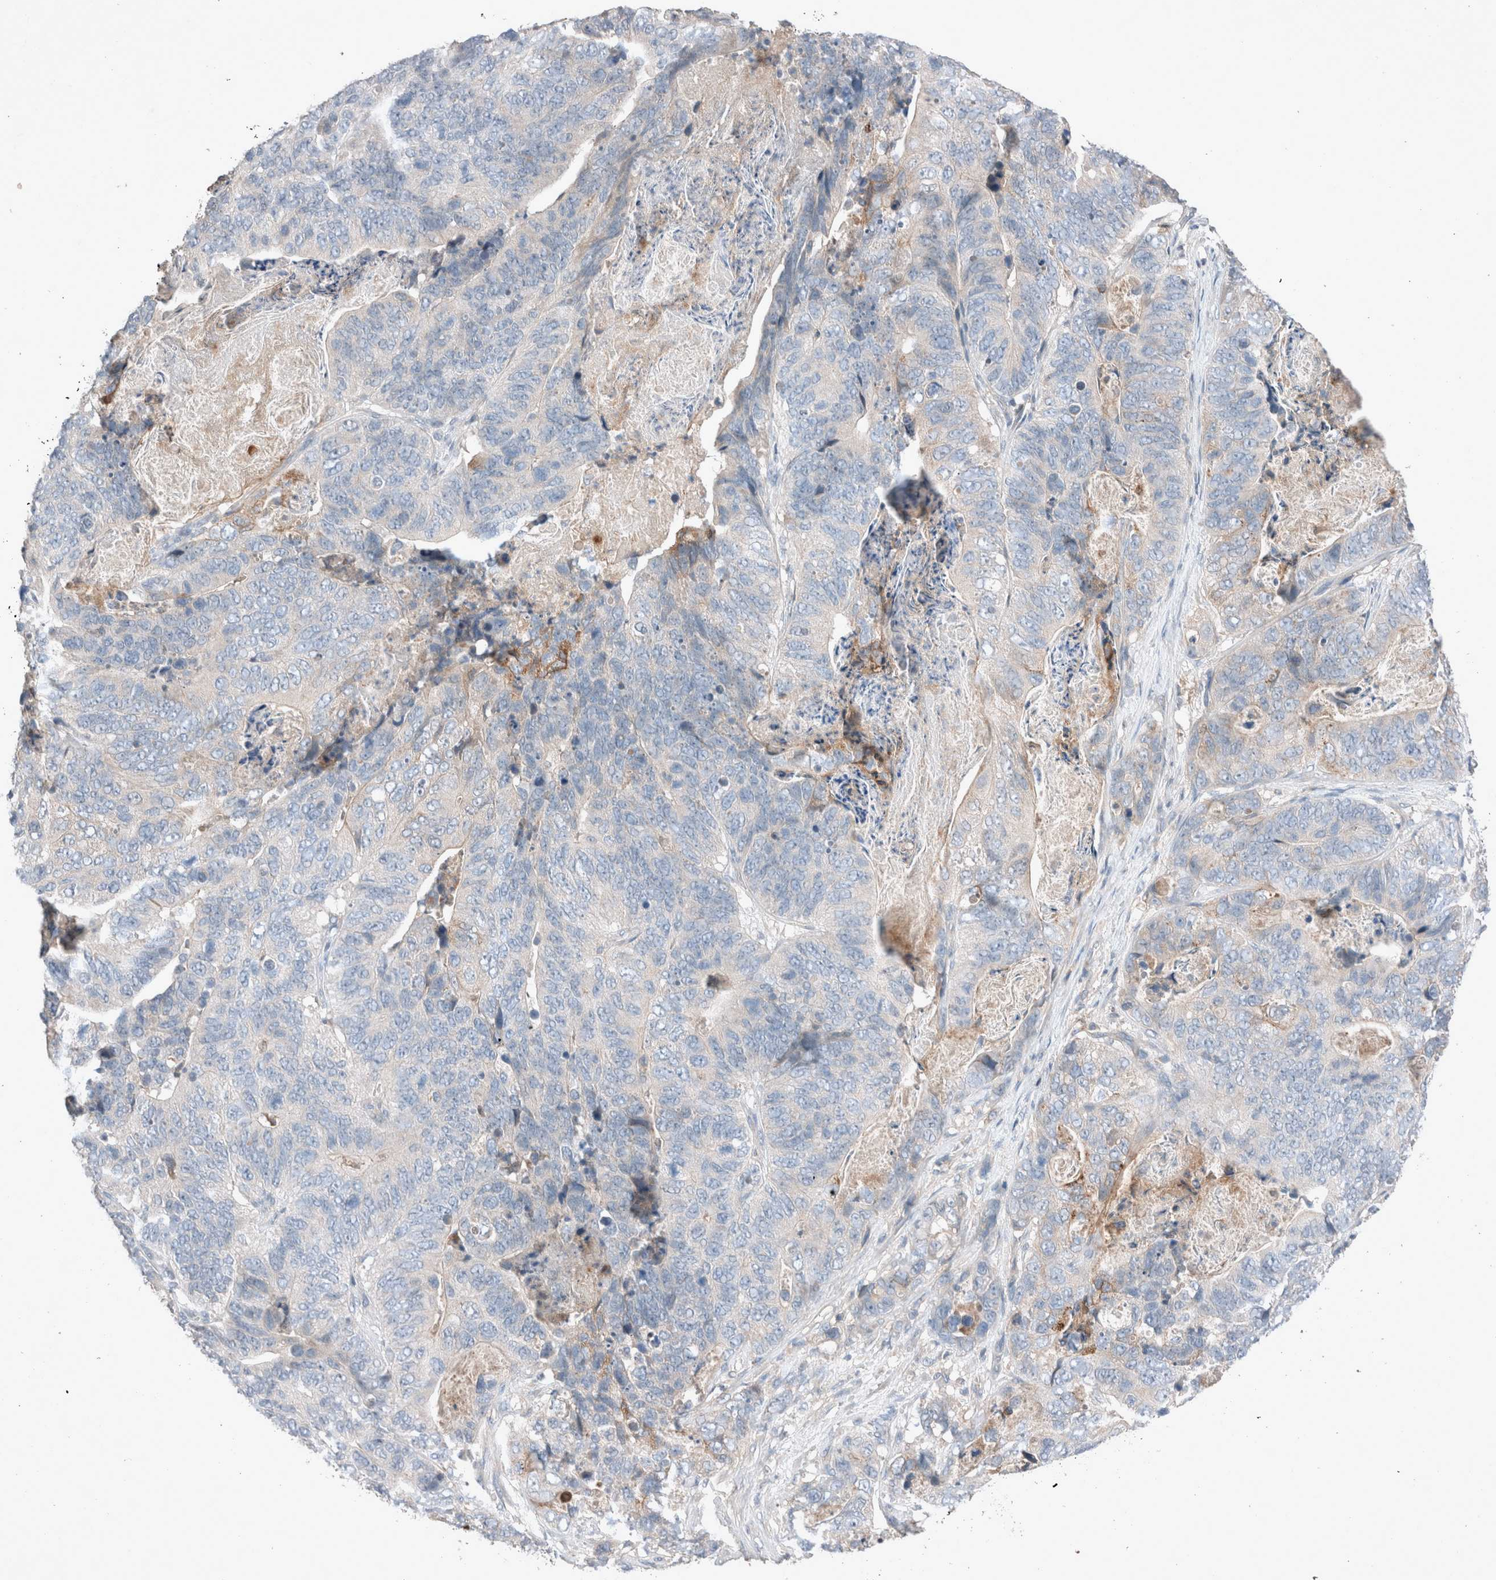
{"staining": {"intensity": "negative", "quantity": "none", "location": "none"}, "tissue": "stomach cancer", "cell_type": "Tumor cells", "image_type": "cancer", "snomed": [{"axis": "morphology", "description": "Normal tissue, NOS"}, {"axis": "morphology", "description": "Adenocarcinoma, NOS"}, {"axis": "topography", "description": "Stomach"}], "caption": "This is an IHC photomicrograph of human adenocarcinoma (stomach). There is no positivity in tumor cells.", "gene": "UGCG", "patient": {"sex": "female", "age": 89}}